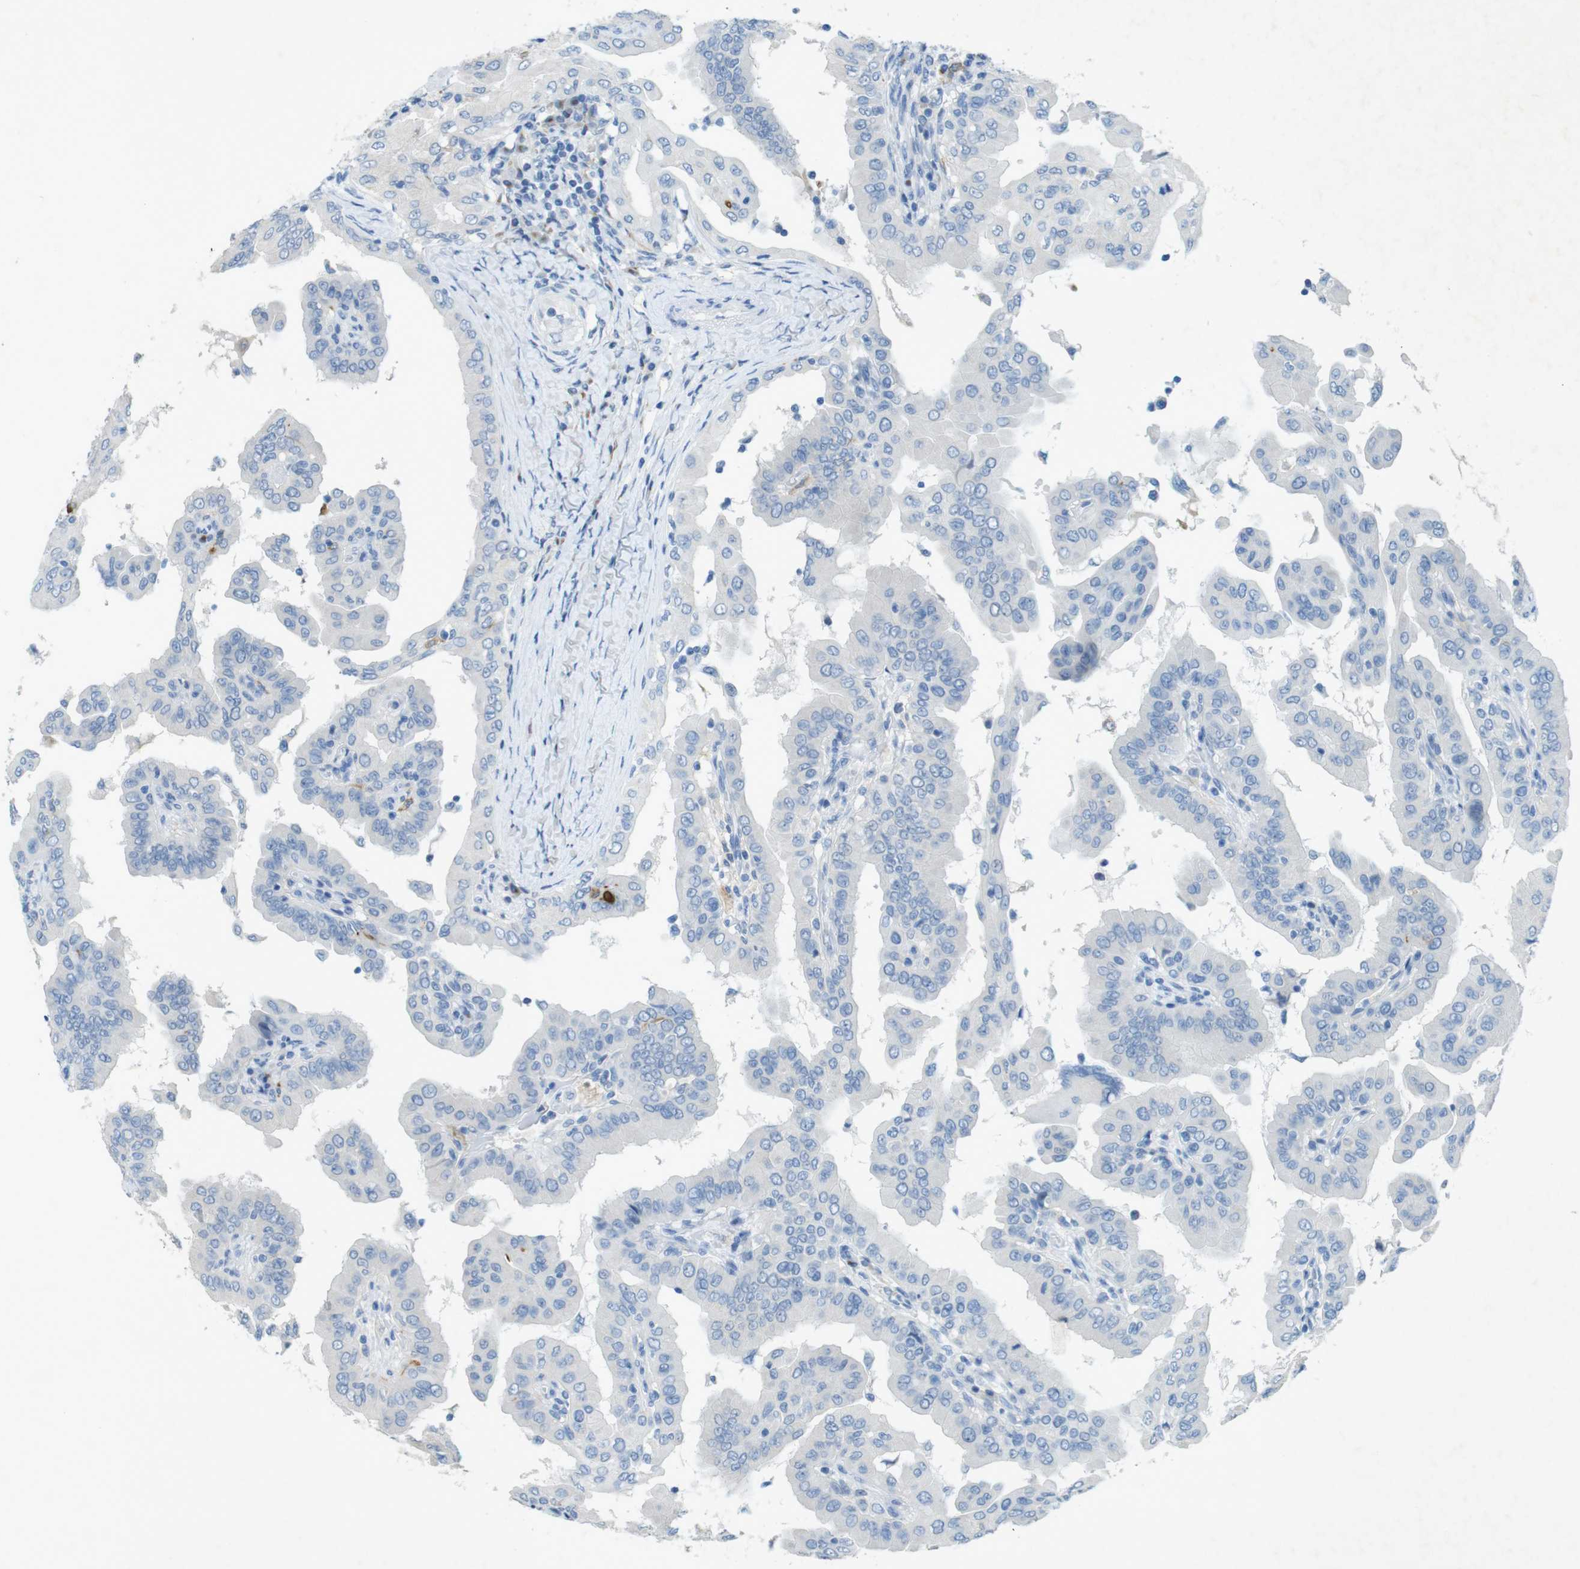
{"staining": {"intensity": "negative", "quantity": "none", "location": "none"}, "tissue": "thyroid cancer", "cell_type": "Tumor cells", "image_type": "cancer", "snomed": [{"axis": "morphology", "description": "Papillary adenocarcinoma, NOS"}, {"axis": "topography", "description": "Thyroid gland"}], "caption": "High magnification brightfield microscopy of papillary adenocarcinoma (thyroid) stained with DAB (brown) and counterstained with hematoxylin (blue): tumor cells show no significant staining. The staining is performed using DAB brown chromogen with nuclei counter-stained in using hematoxylin.", "gene": "CD320", "patient": {"sex": "male", "age": 33}}